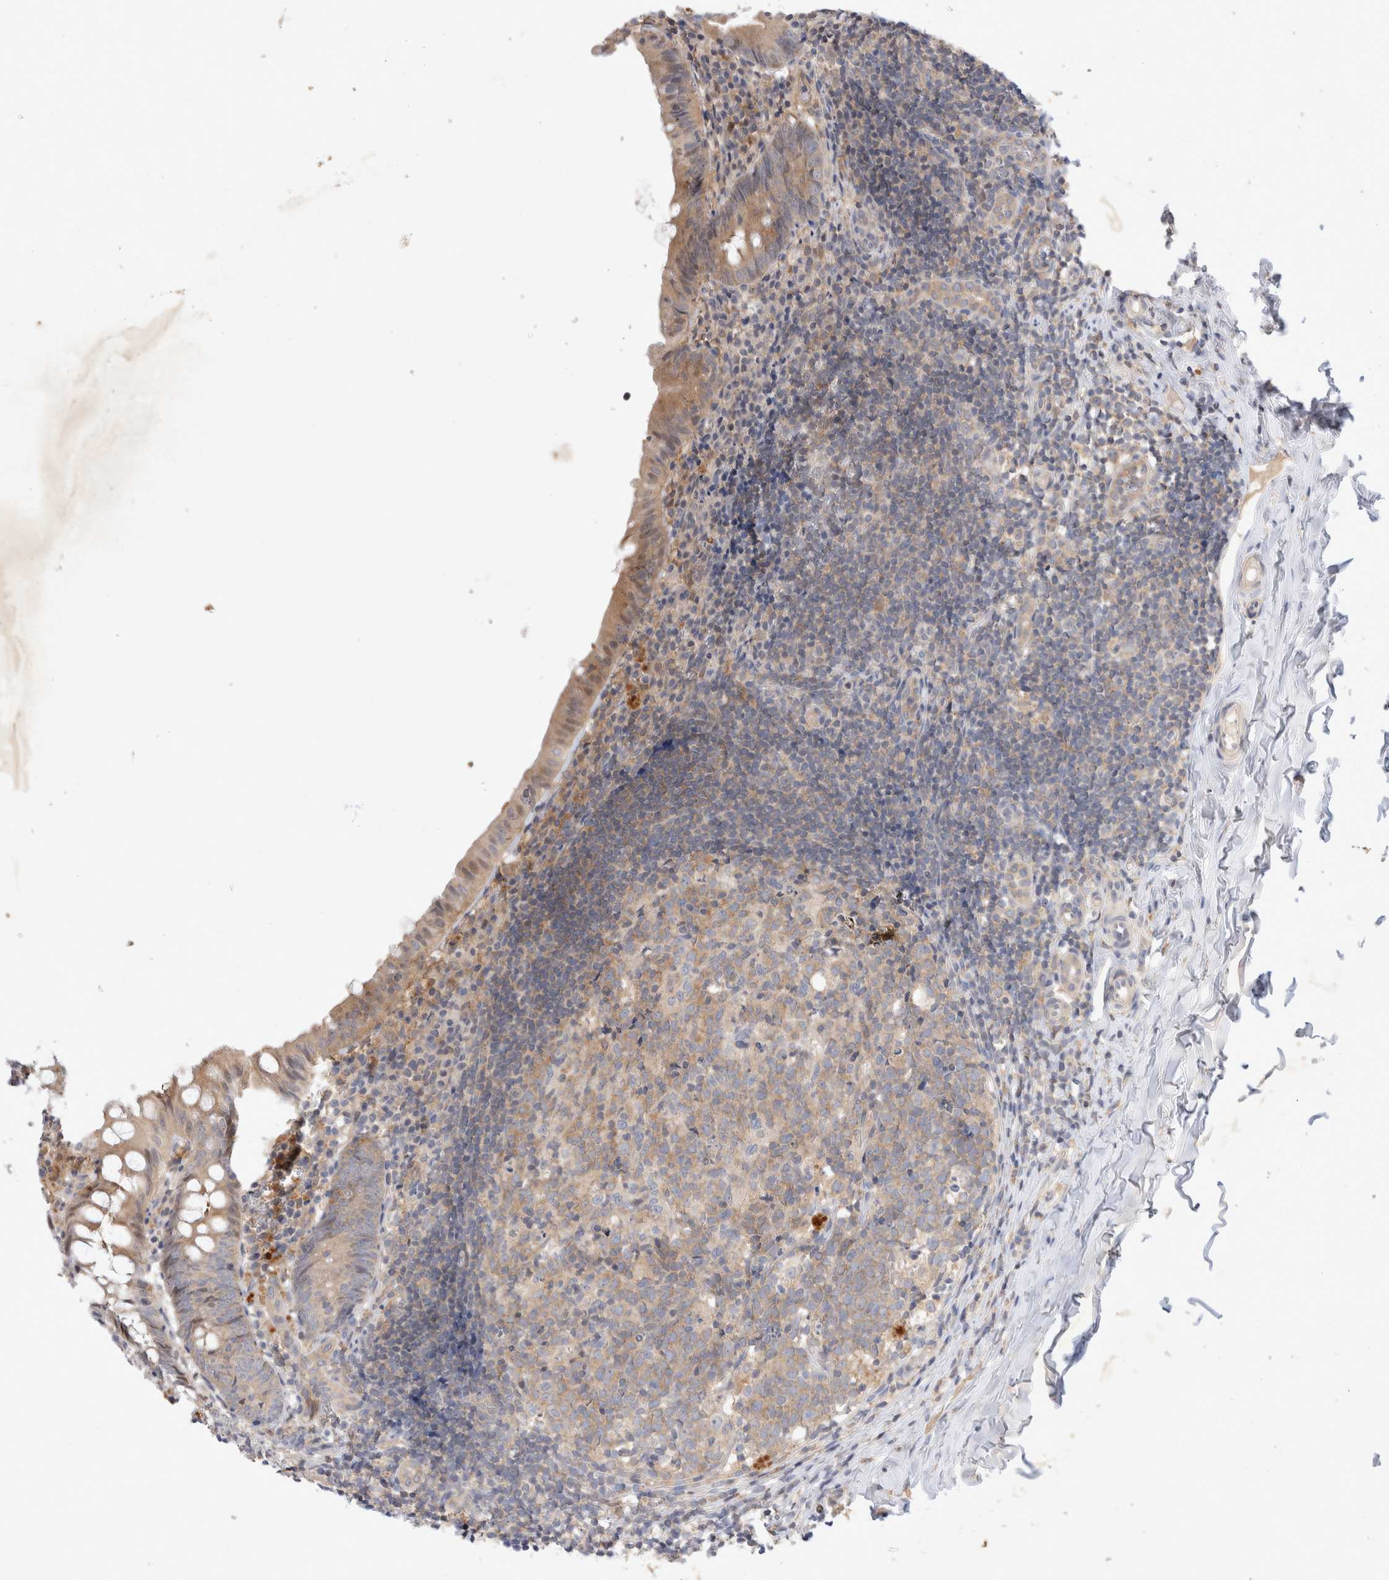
{"staining": {"intensity": "moderate", "quantity": ">75%", "location": "cytoplasmic/membranous"}, "tissue": "appendix", "cell_type": "Glandular cells", "image_type": "normal", "snomed": [{"axis": "morphology", "description": "Normal tissue, NOS"}, {"axis": "topography", "description": "Appendix"}], "caption": "The photomicrograph shows a brown stain indicating the presence of a protein in the cytoplasmic/membranous of glandular cells in appendix.", "gene": "HTT", "patient": {"sex": "male", "age": 8}}